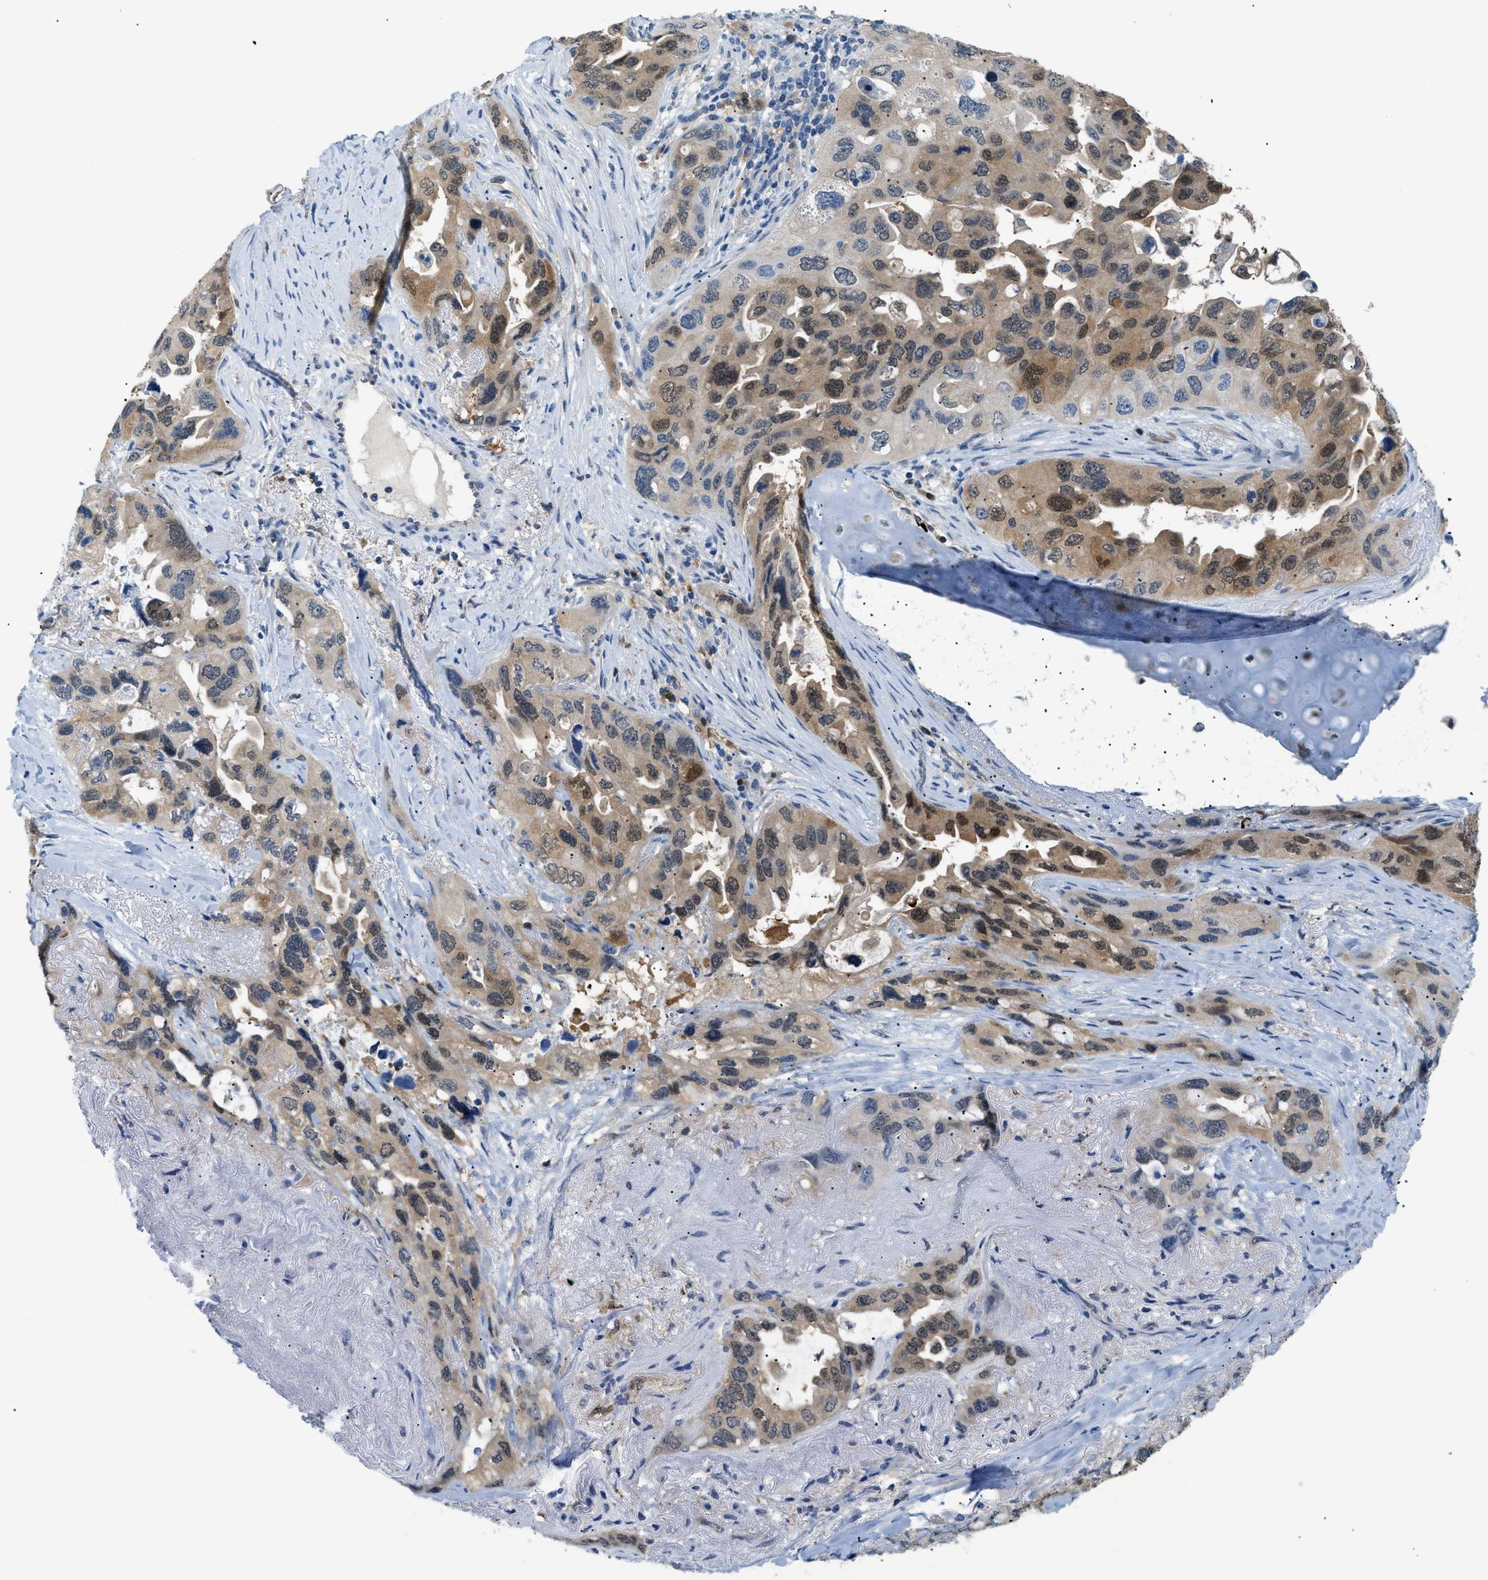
{"staining": {"intensity": "moderate", "quantity": "<25%", "location": "cytoplasmic/membranous,nuclear"}, "tissue": "lung cancer", "cell_type": "Tumor cells", "image_type": "cancer", "snomed": [{"axis": "morphology", "description": "Squamous cell carcinoma, NOS"}, {"axis": "topography", "description": "Lung"}], "caption": "Squamous cell carcinoma (lung) tissue exhibits moderate cytoplasmic/membranous and nuclear expression in approximately <25% of tumor cells, visualized by immunohistochemistry. (DAB (3,3'-diaminobenzidine) IHC, brown staining for protein, blue staining for nuclei).", "gene": "AKR1A1", "patient": {"sex": "female", "age": 73}}